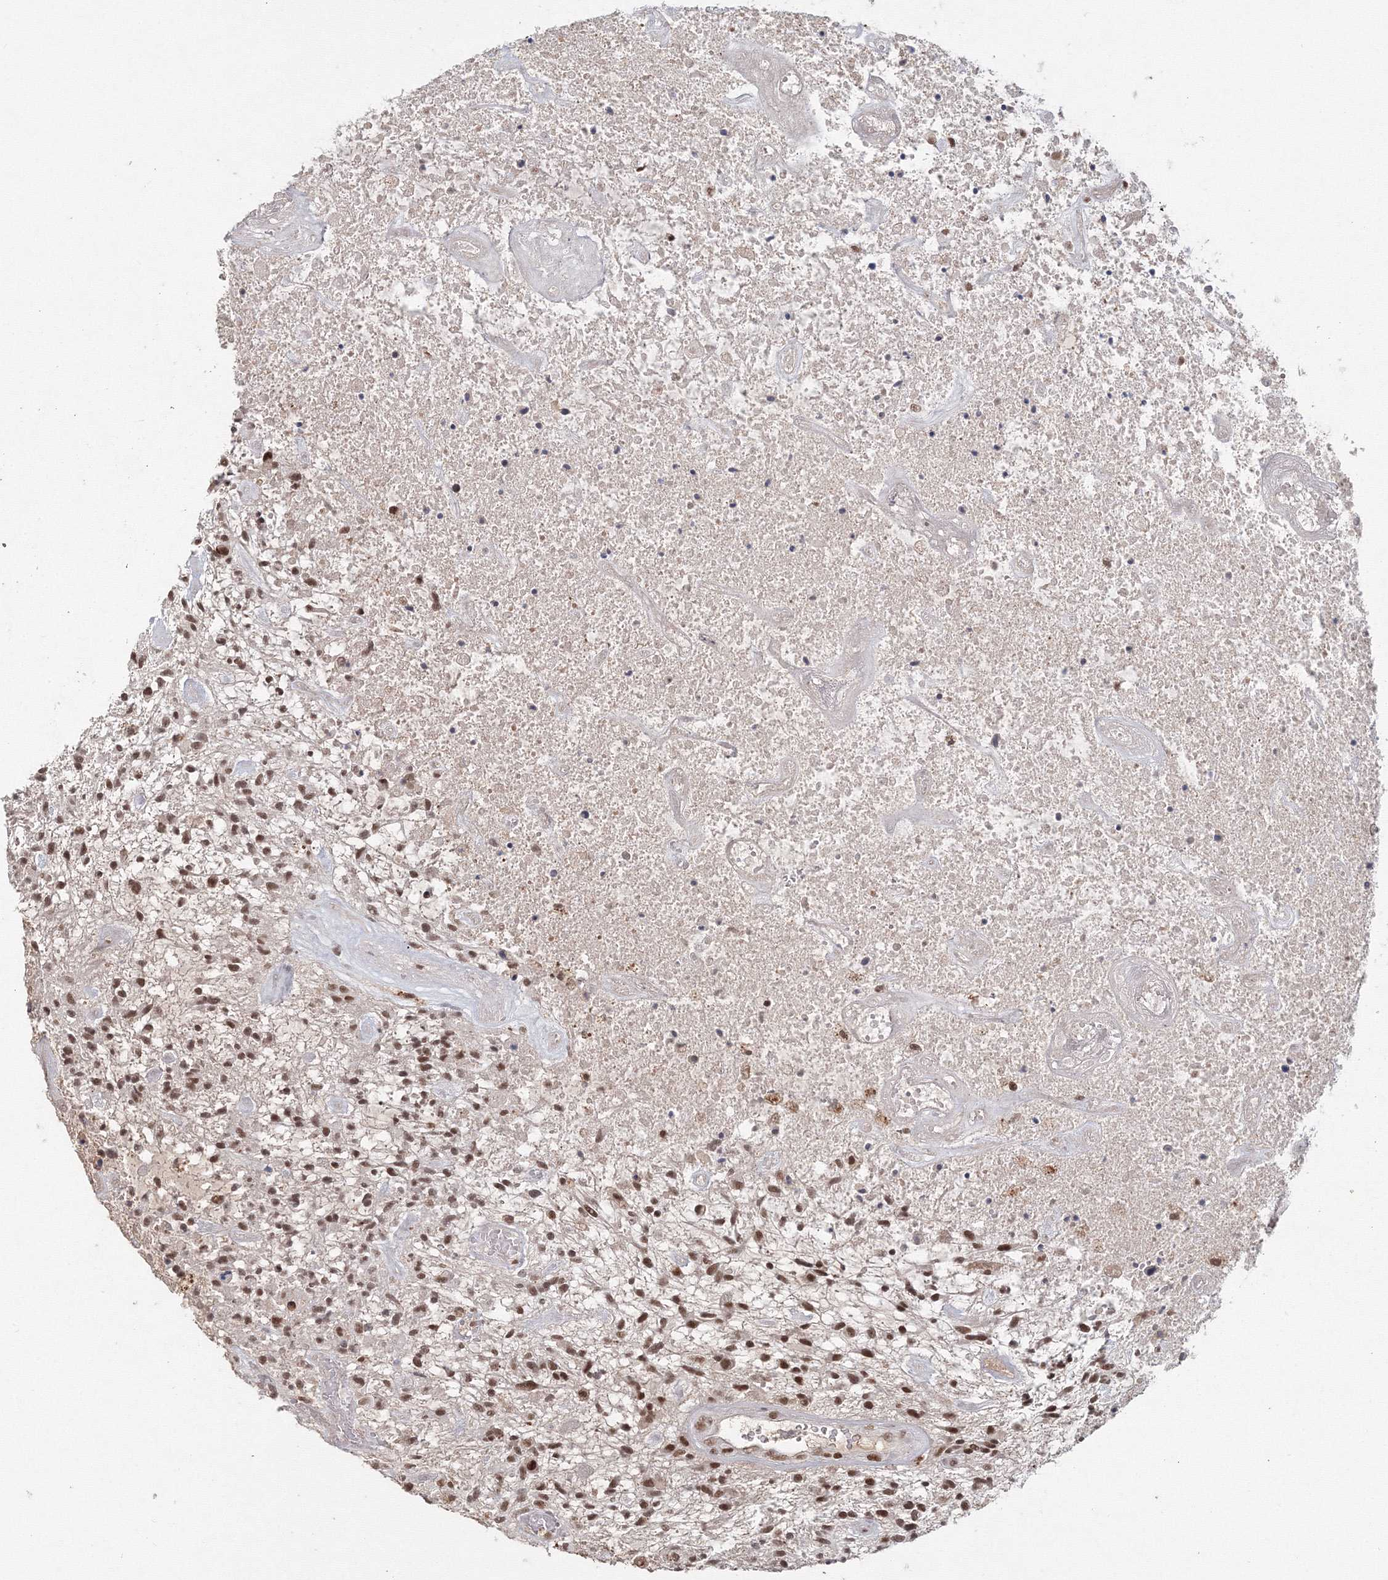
{"staining": {"intensity": "moderate", "quantity": ">75%", "location": "nuclear"}, "tissue": "glioma", "cell_type": "Tumor cells", "image_type": "cancer", "snomed": [{"axis": "morphology", "description": "Glioma, malignant, High grade"}, {"axis": "topography", "description": "Brain"}], "caption": "Tumor cells exhibit medium levels of moderate nuclear staining in about >75% of cells in human glioma.", "gene": "IWS1", "patient": {"sex": "male", "age": 47}}